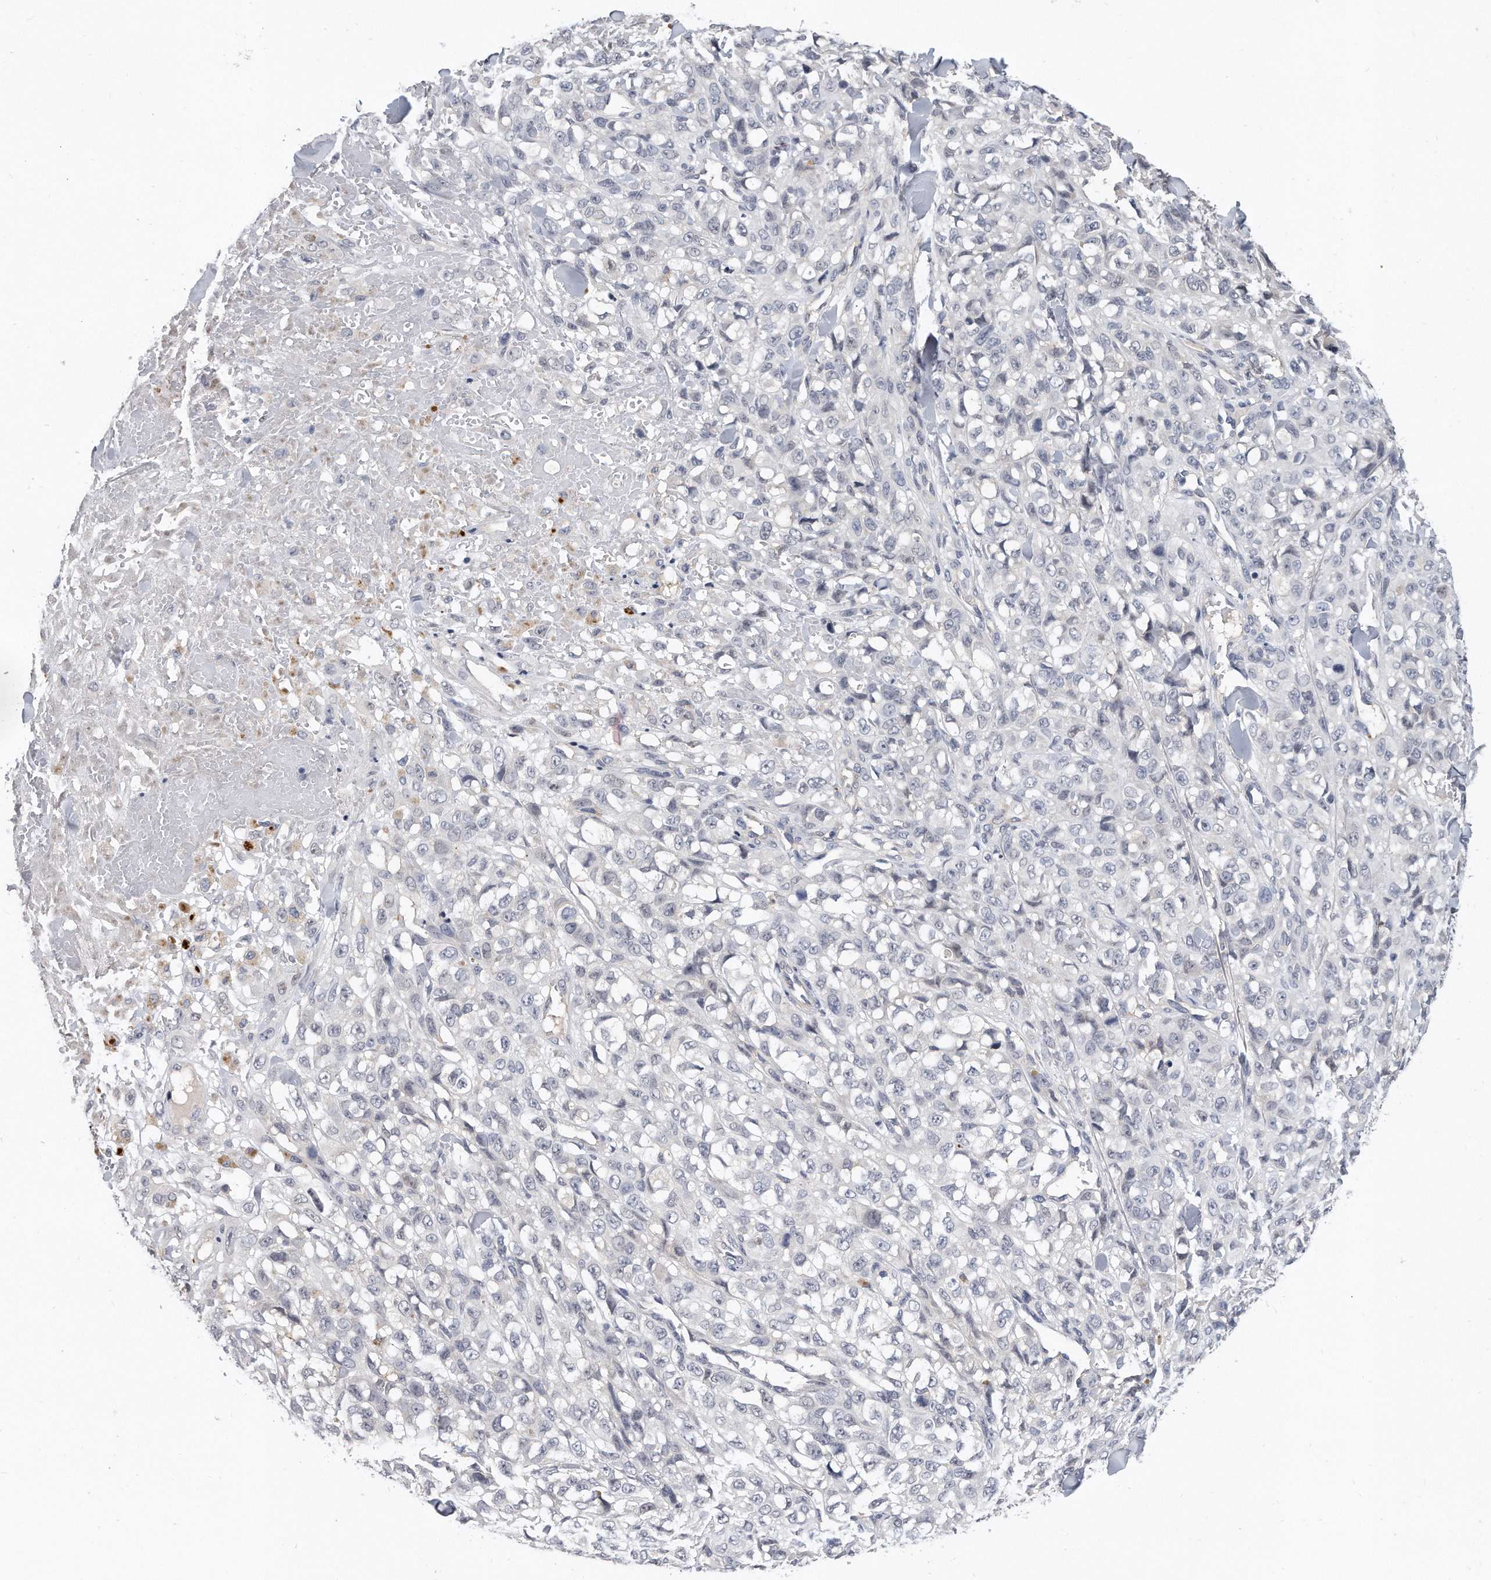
{"staining": {"intensity": "negative", "quantity": "none", "location": "none"}, "tissue": "melanoma", "cell_type": "Tumor cells", "image_type": "cancer", "snomed": [{"axis": "morphology", "description": "Malignant melanoma, Metastatic site"}, {"axis": "topography", "description": "Skin"}], "caption": "IHC of human malignant melanoma (metastatic site) reveals no staining in tumor cells.", "gene": "KLHL7", "patient": {"sex": "female", "age": 72}}